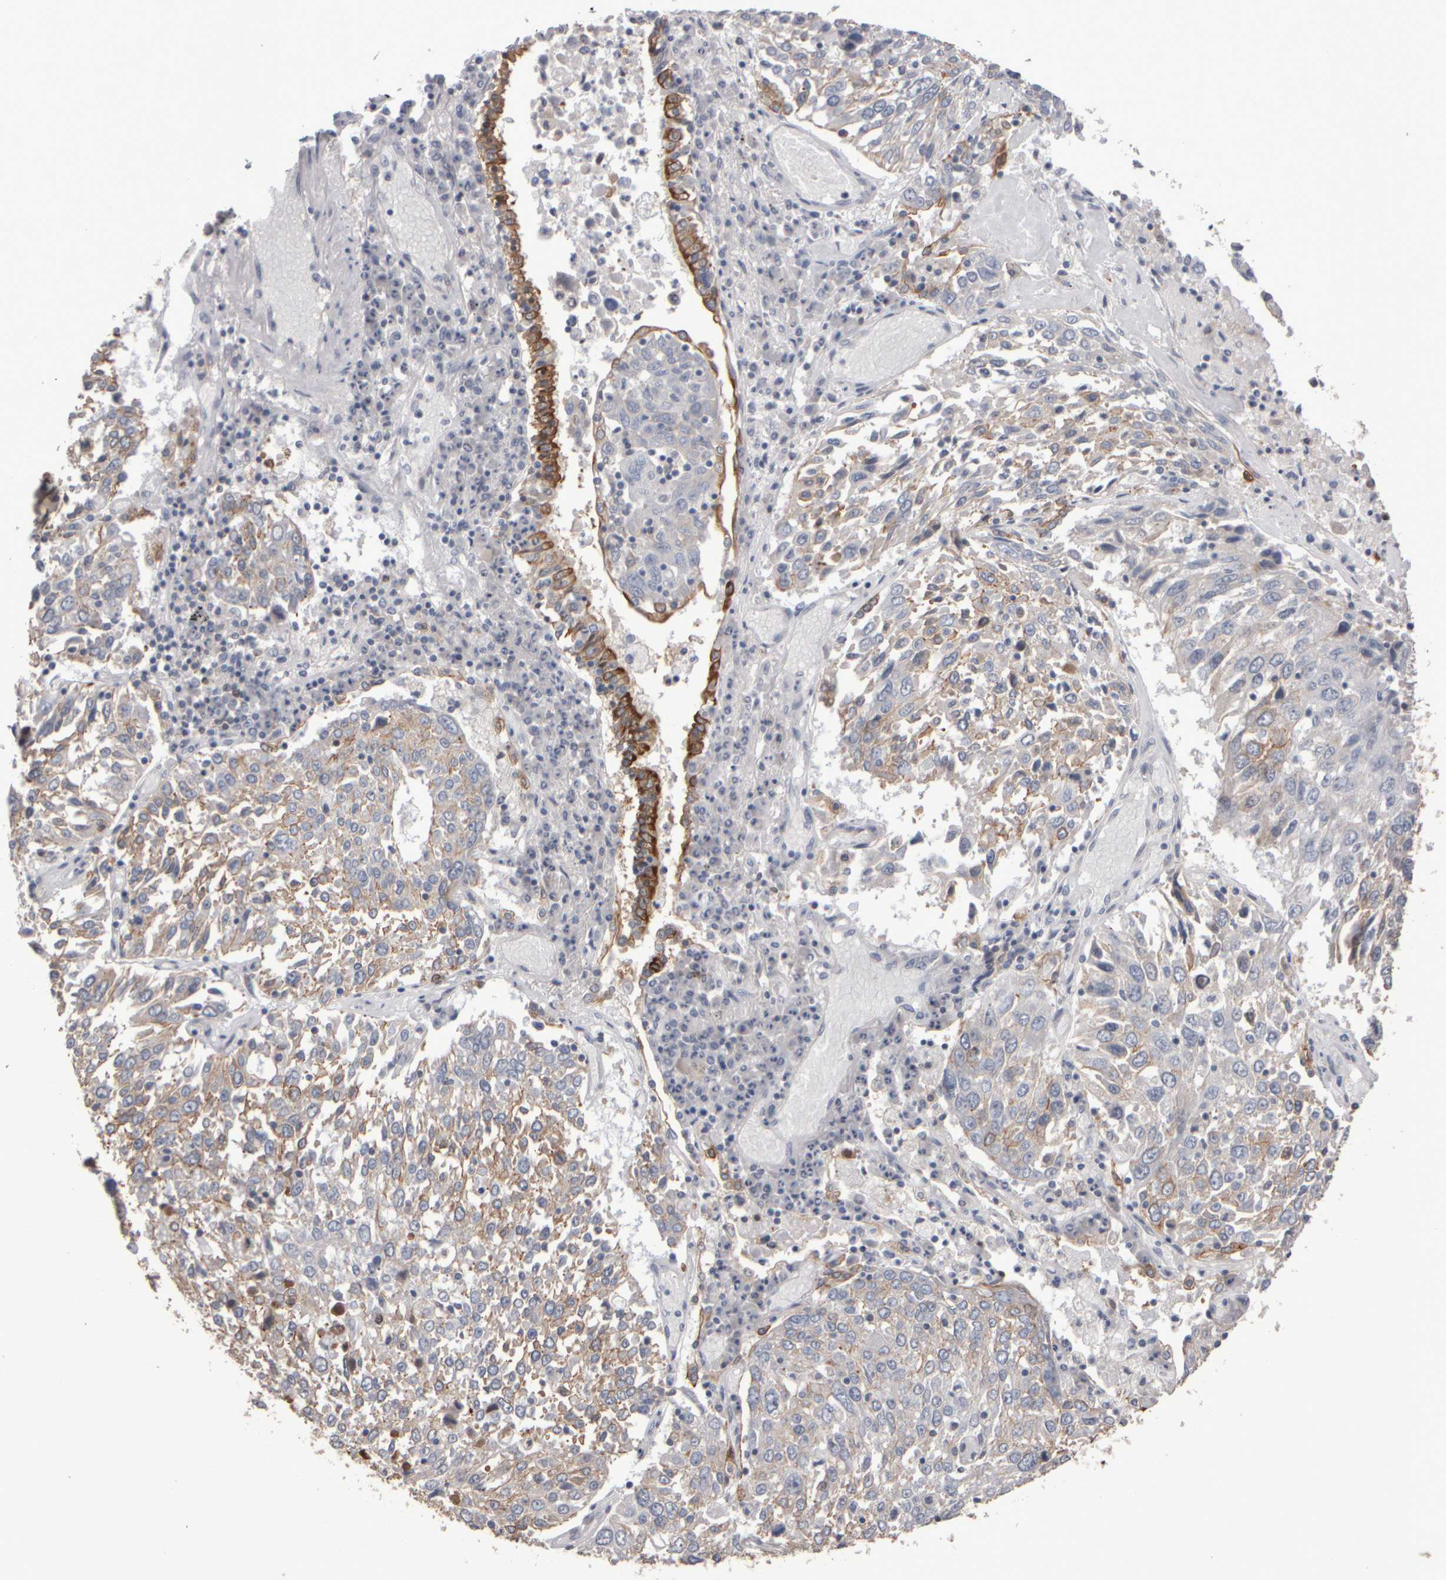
{"staining": {"intensity": "weak", "quantity": "25%-75%", "location": "cytoplasmic/membranous"}, "tissue": "lung cancer", "cell_type": "Tumor cells", "image_type": "cancer", "snomed": [{"axis": "morphology", "description": "Squamous cell carcinoma, NOS"}, {"axis": "topography", "description": "Lung"}], "caption": "IHC image of neoplastic tissue: human lung cancer (squamous cell carcinoma) stained using IHC exhibits low levels of weak protein expression localized specifically in the cytoplasmic/membranous of tumor cells, appearing as a cytoplasmic/membranous brown color.", "gene": "EPHX2", "patient": {"sex": "male", "age": 65}}